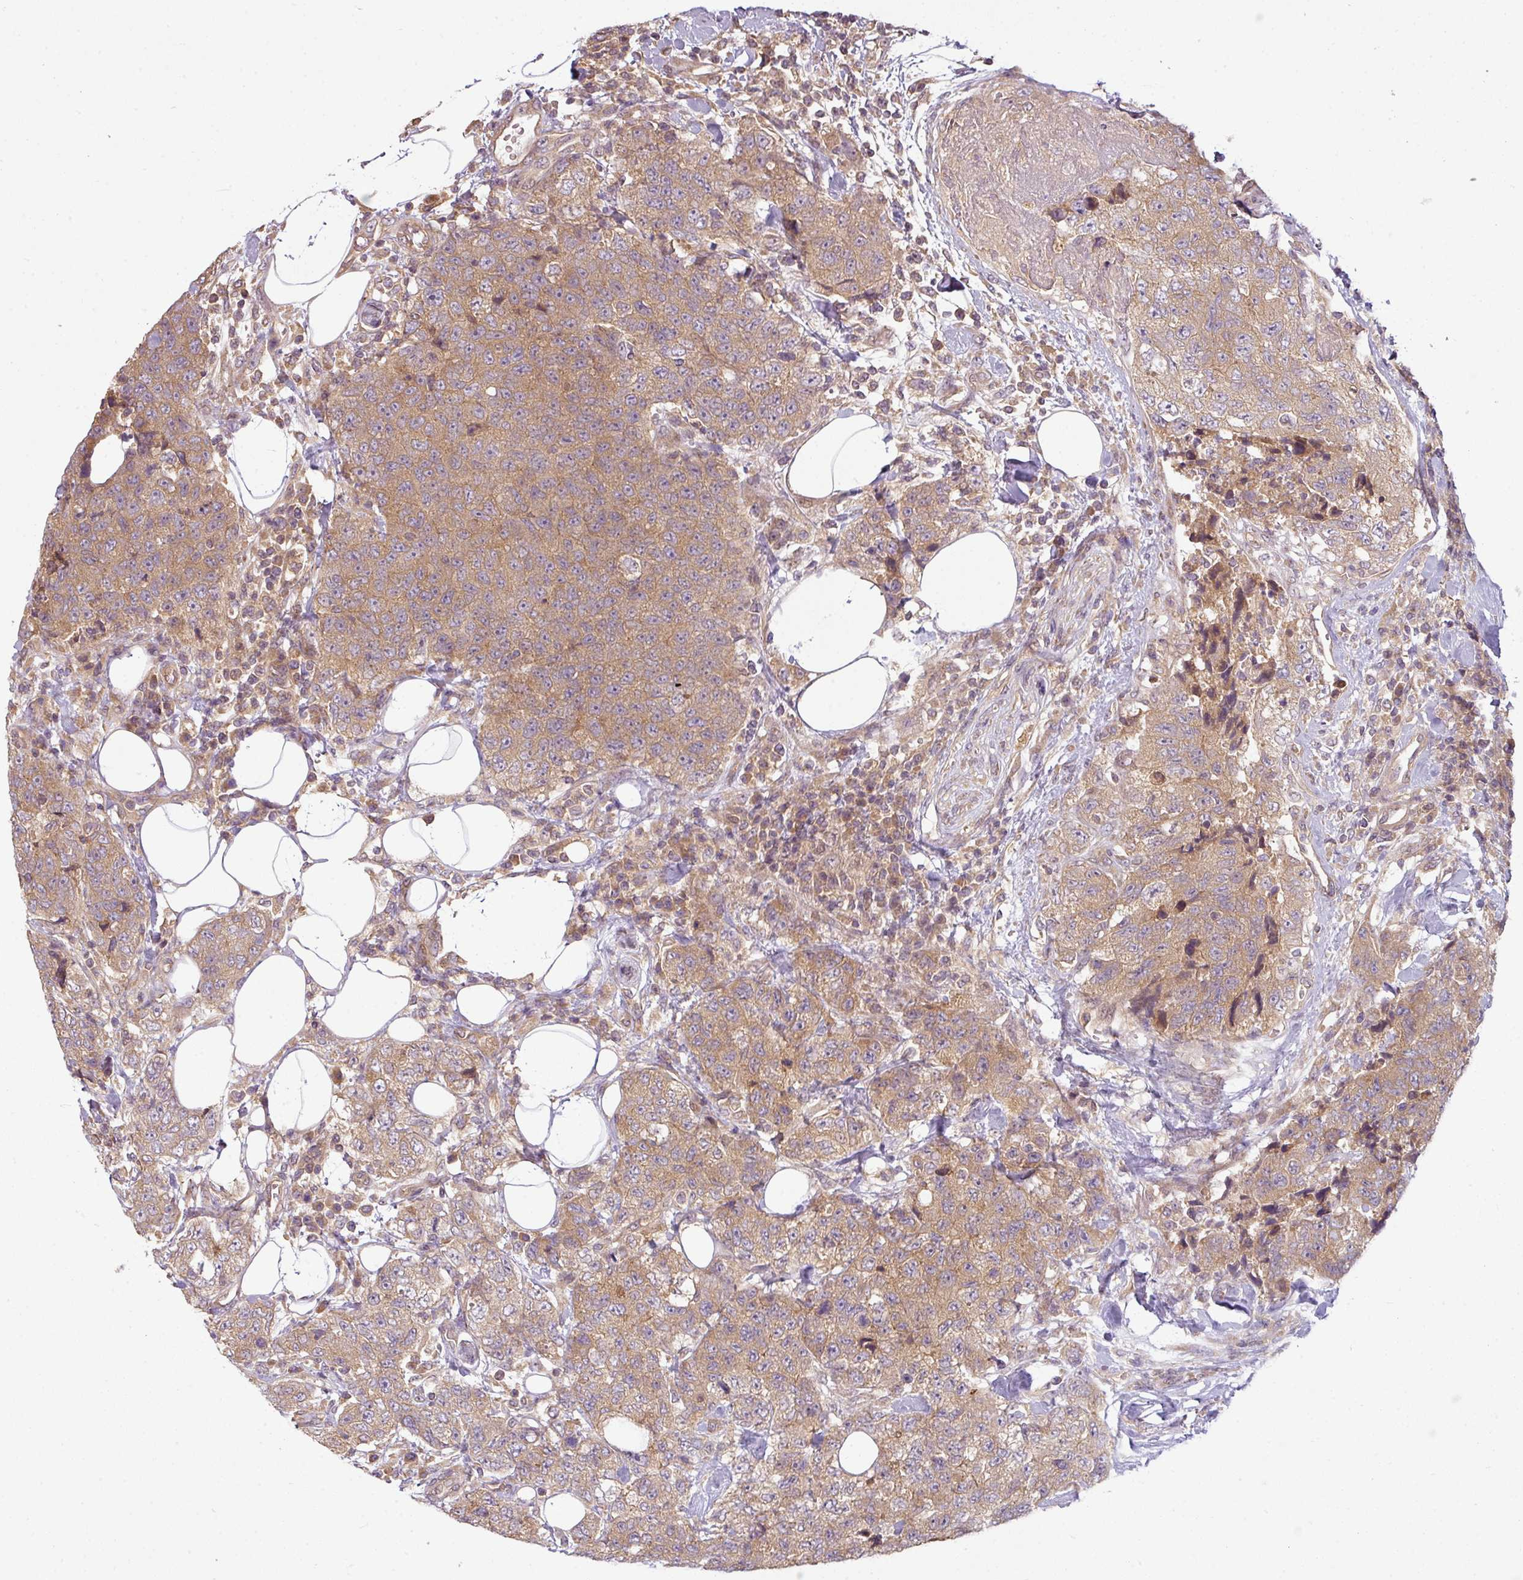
{"staining": {"intensity": "moderate", "quantity": "25%-75%", "location": "cytoplasmic/membranous"}, "tissue": "urothelial cancer", "cell_type": "Tumor cells", "image_type": "cancer", "snomed": [{"axis": "morphology", "description": "Urothelial carcinoma, High grade"}, {"axis": "topography", "description": "Urinary bladder"}], "caption": "Protein expression by immunohistochemistry shows moderate cytoplasmic/membranous staining in about 25%-75% of tumor cells in high-grade urothelial carcinoma. The staining is performed using DAB brown chromogen to label protein expression. The nuclei are counter-stained blue using hematoxylin.", "gene": "RNF31", "patient": {"sex": "female", "age": 78}}